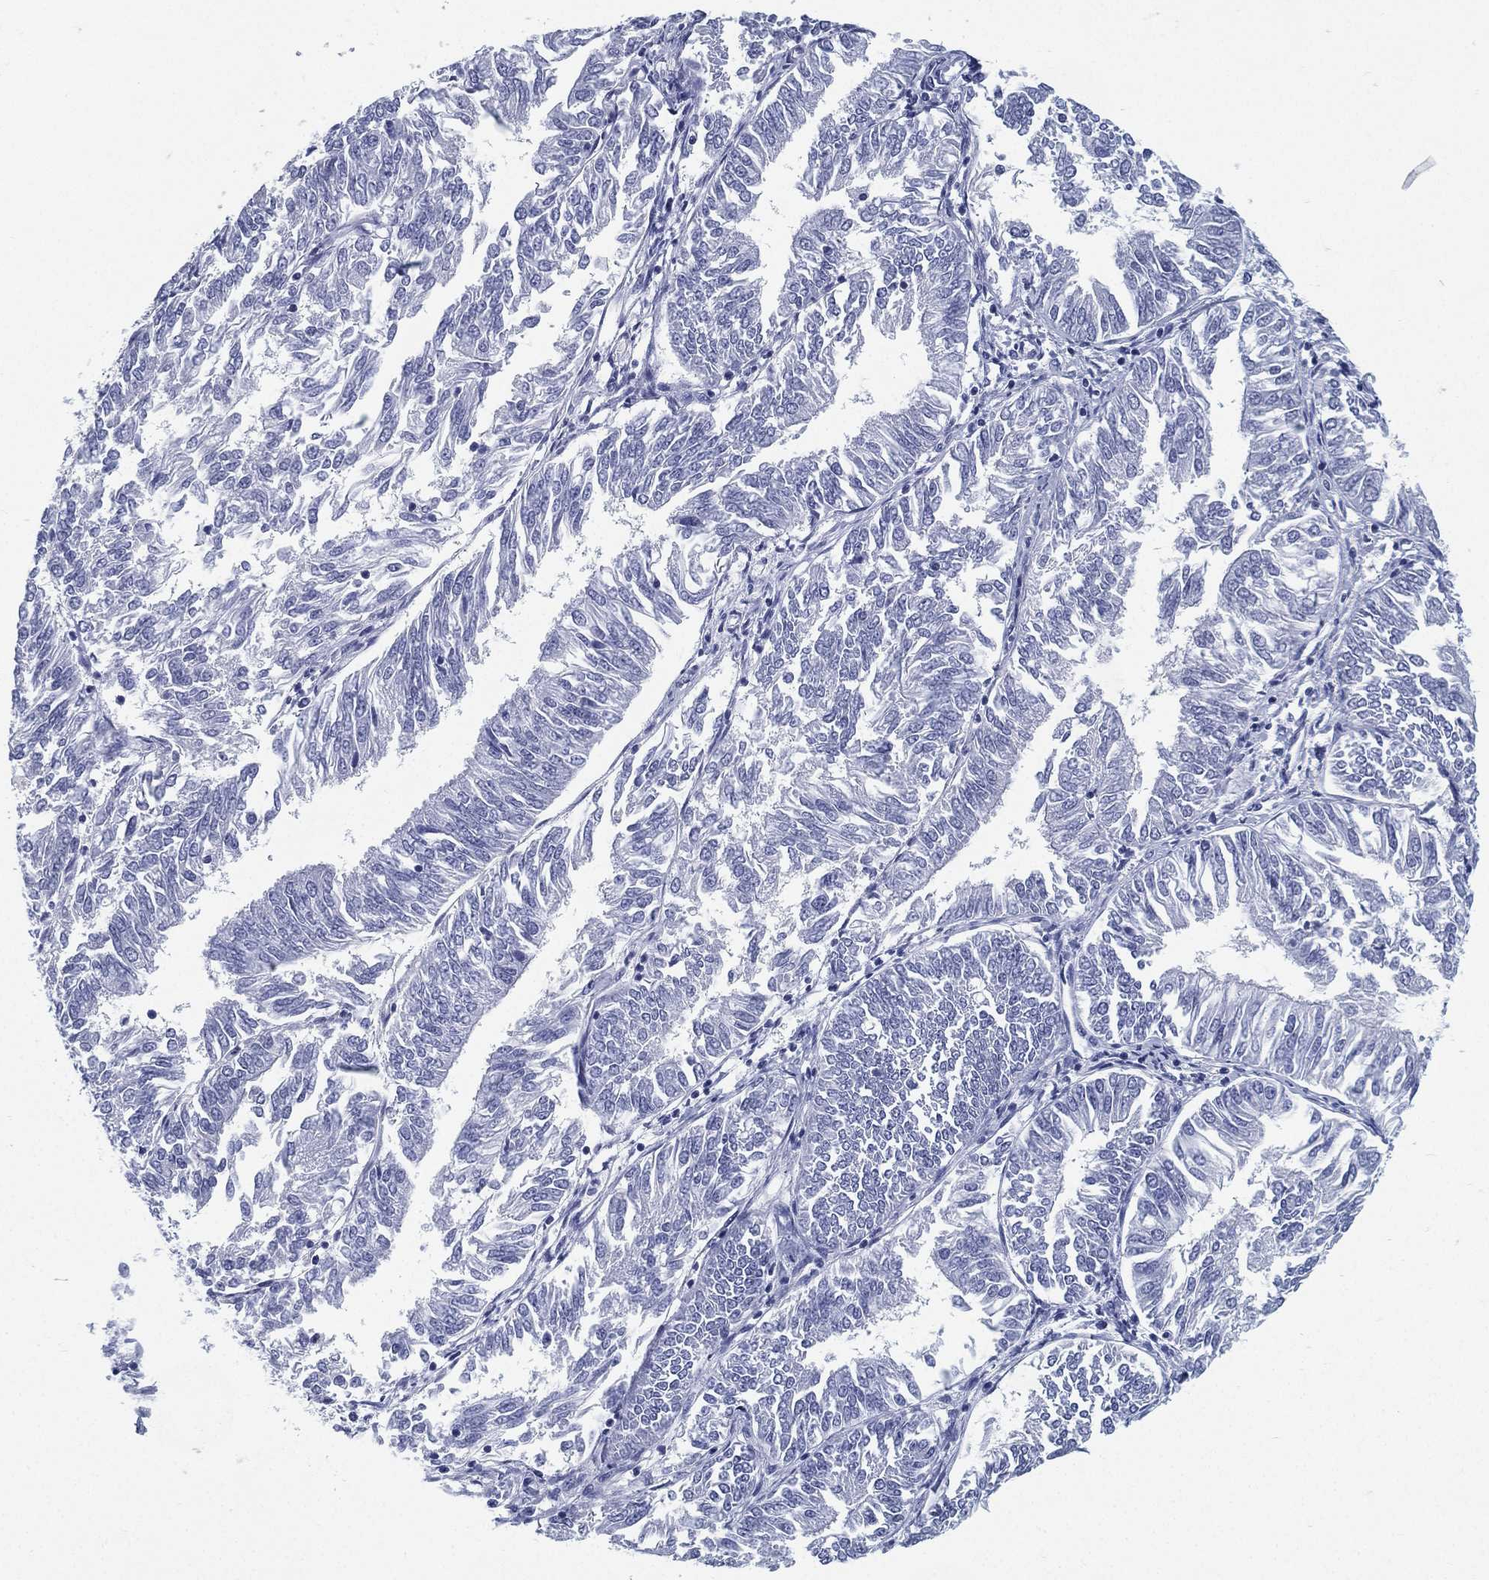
{"staining": {"intensity": "negative", "quantity": "none", "location": "none"}, "tissue": "endometrial cancer", "cell_type": "Tumor cells", "image_type": "cancer", "snomed": [{"axis": "morphology", "description": "Adenocarcinoma, NOS"}, {"axis": "topography", "description": "Endometrium"}], "caption": "Tumor cells show no significant protein staining in endometrial cancer (adenocarcinoma). (DAB immunohistochemistry visualized using brightfield microscopy, high magnification).", "gene": "ATP1B2", "patient": {"sex": "female", "age": 58}}